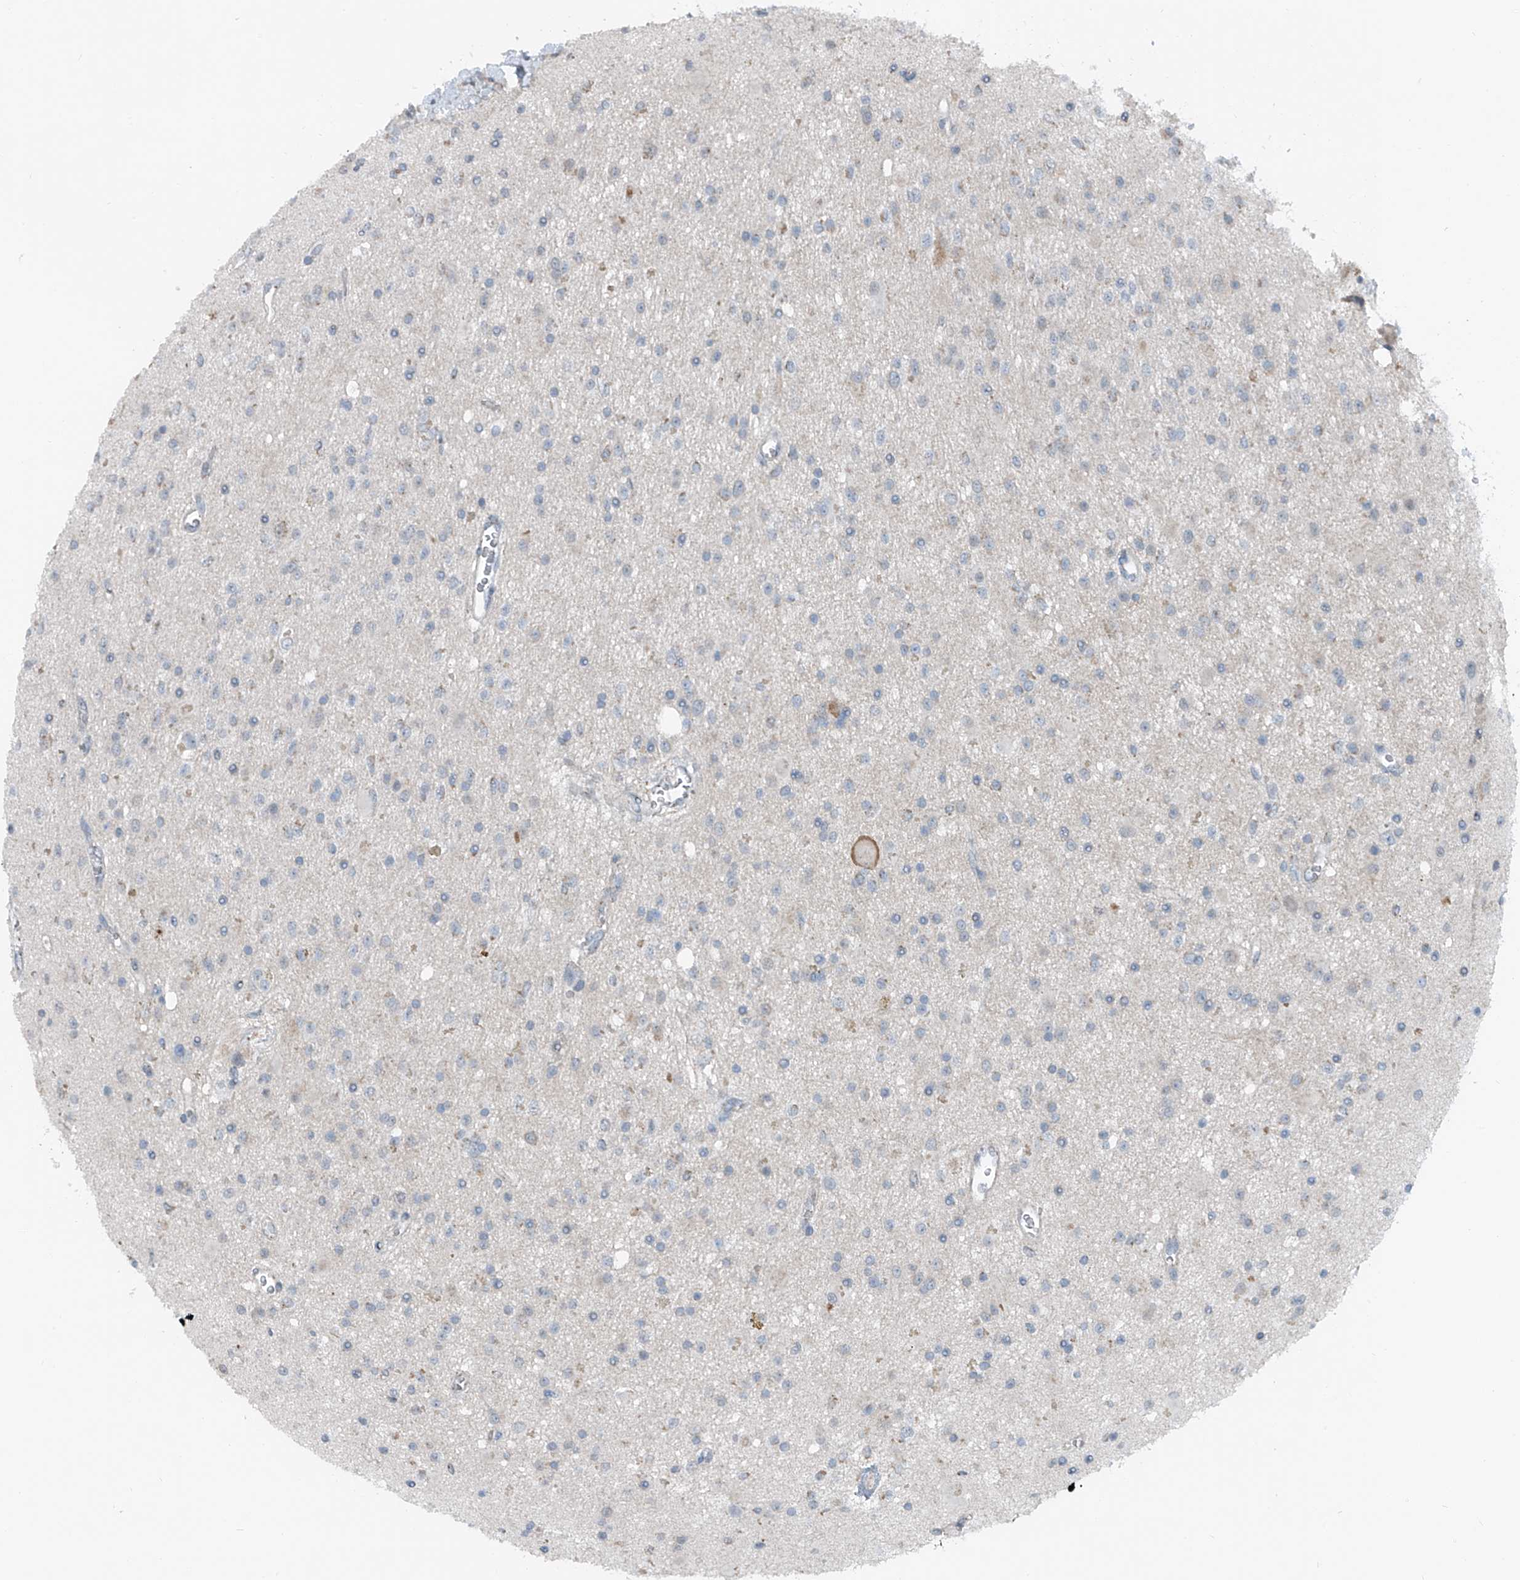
{"staining": {"intensity": "negative", "quantity": "none", "location": "none"}, "tissue": "glioma", "cell_type": "Tumor cells", "image_type": "cancer", "snomed": [{"axis": "morphology", "description": "Glioma, malignant, High grade"}, {"axis": "topography", "description": "Brain"}], "caption": "Protein analysis of malignant high-grade glioma exhibits no significant positivity in tumor cells. (DAB immunohistochemistry (IHC) visualized using brightfield microscopy, high magnification).", "gene": "DYRK1B", "patient": {"sex": "male", "age": 34}}